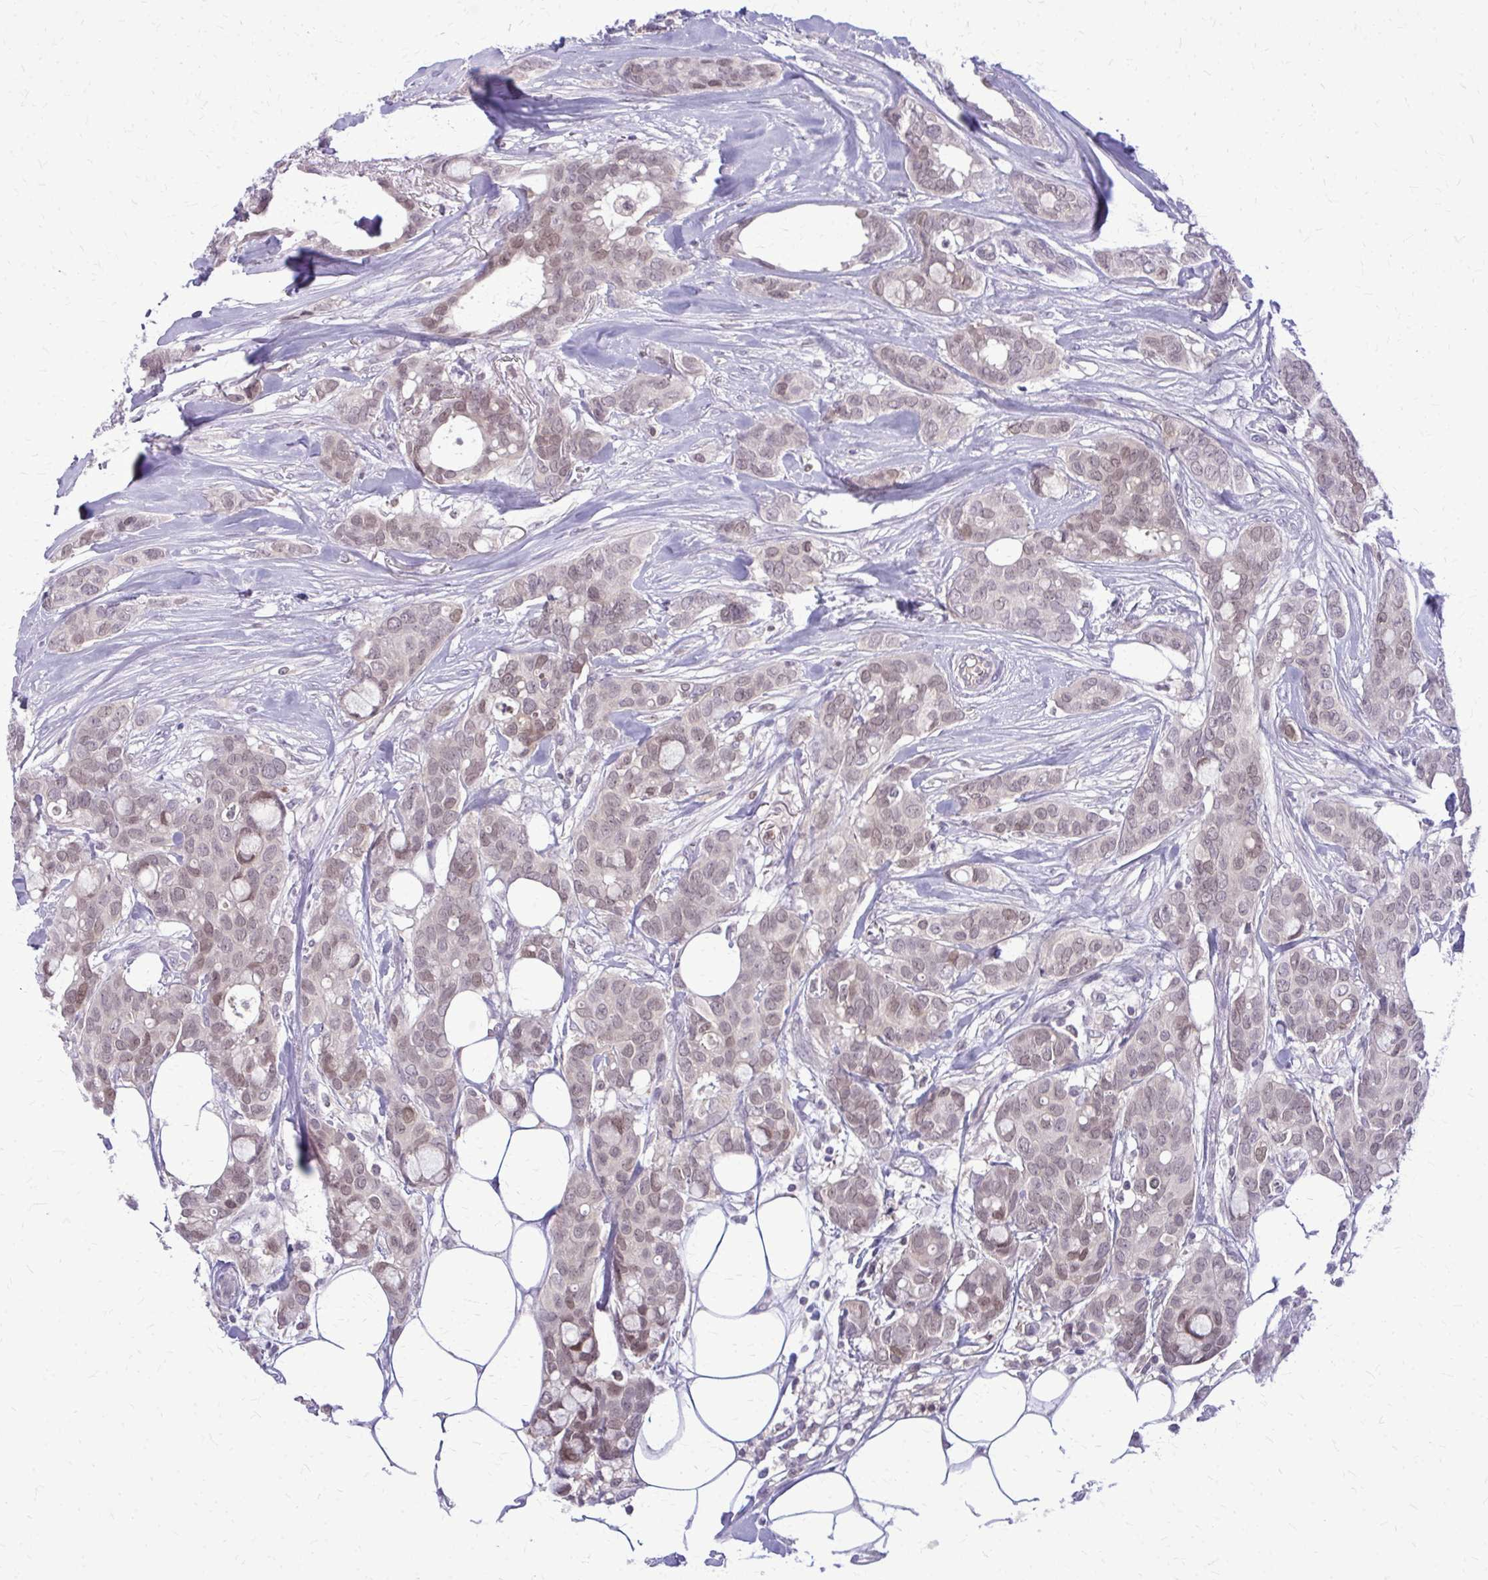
{"staining": {"intensity": "weak", "quantity": "25%-75%", "location": "nuclear"}, "tissue": "breast cancer", "cell_type": "Tumor cells", "image_type": "cancer", "snomed": [{"axis": "morphology", "description": "Duct carcinoma"}, {"axis": "topography", "description": "Breast"}], "caption": "A photomicrograph showing weak nuclear staining in about 25%-75% of tumor cells in breast cancer (infiltrating ductal carcinoma), as visualized by brown immunohistochemical staining.", "gene": "GLRX", "patient": {"sex": "female", "age": 84}}